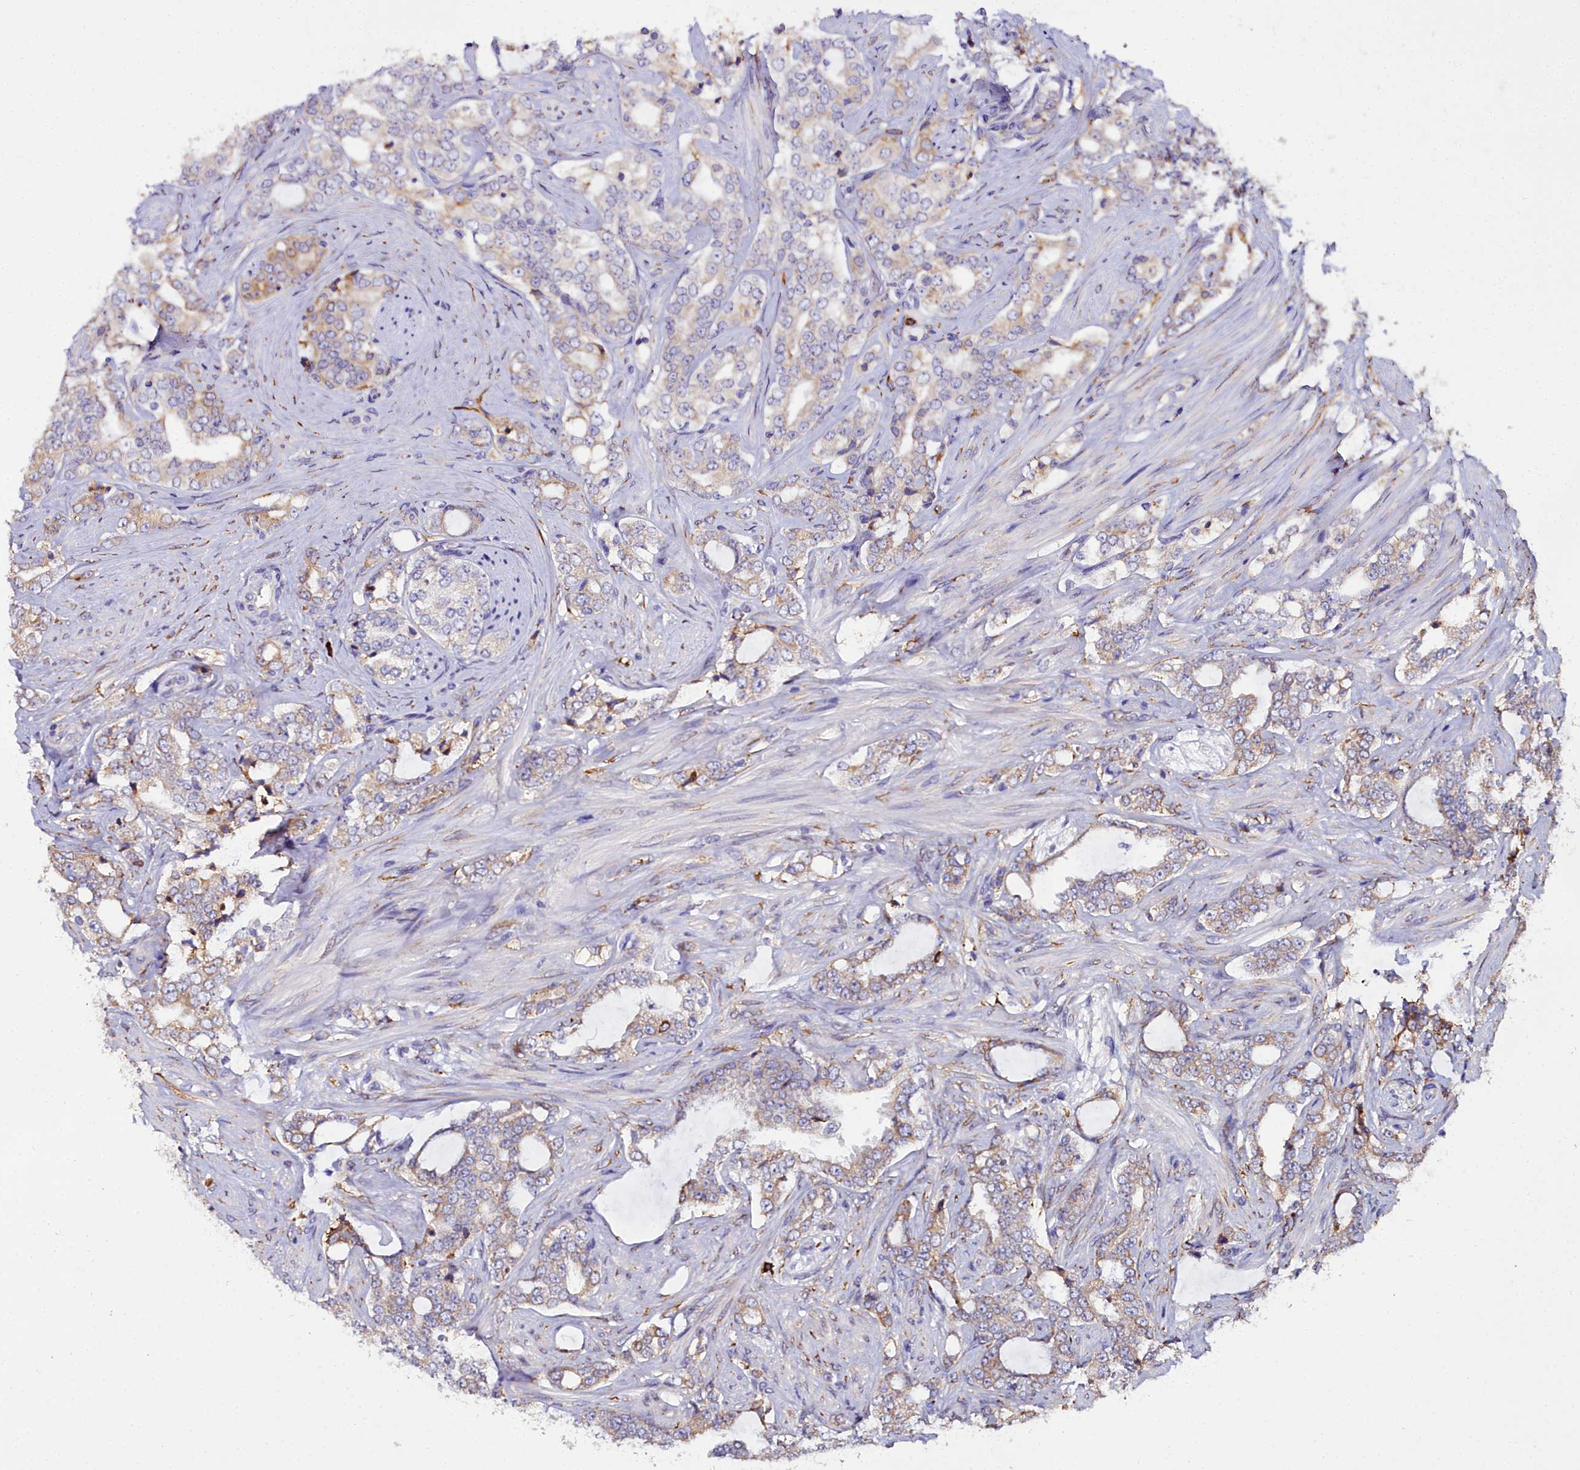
{"staining": {"intensity": "moderate", "quantity": "25%-75%", "location": "cytoplasmic/membranous"}, "tissue": "prostate cancer", "cell_type": "Tumor cells", "image_type": "cancer", "snomed": [{"axis": "morphology", "description": "Adenocarcinoma, High grade"}, {"axis": "topography", "description": "Prostate"}], "caption": "IHC (DAB (3,3'-diaminobenzidine)) staining of prostate adenocarcinoma (high-grade) demonstrates moderate cytoplasmic/membranous protein positivity in approximately 25%-75% of tumor cells.", "gene": "TXNDC5", "patient": {"sex": "male", "age": 64}}